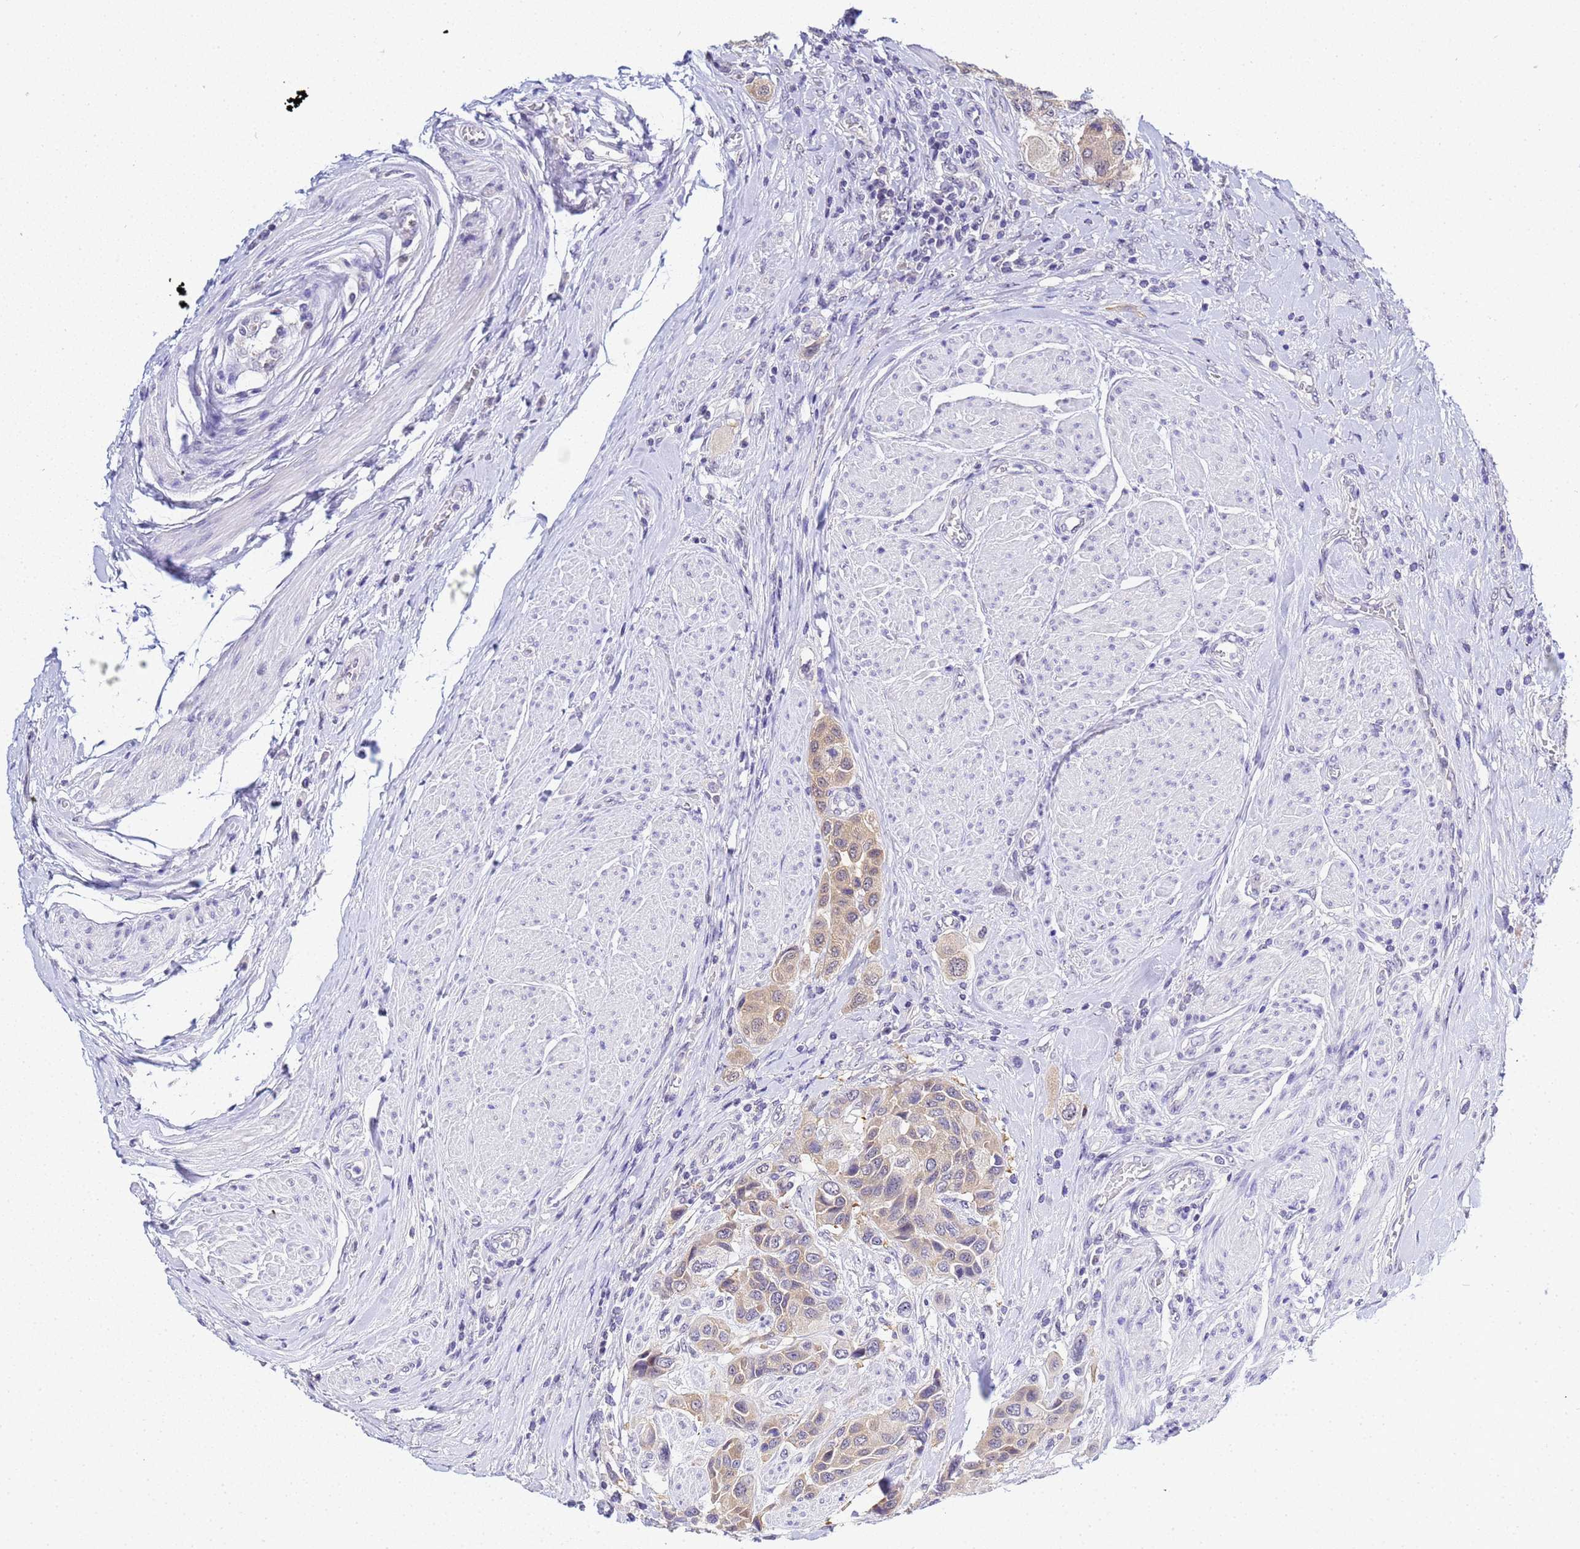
{"staining": {"intensity": "weak", "quantity": "25%-75%", "location": "cytoplasmic/membranous"}, "tissue": "urothelial cancer", "cell_type": "Tumor cells", "image_type": "cancer", "snomed": [{"axis": "morphology", "description": "Urothelial carcinoma, High grade"}, {"axis": "topography", "description": "Urinary bladder"}], "caption": "Immunohistochemistry (IHC) photomicrograph of urothelial cancer stained for a protein (brown), which reveals low levels of weak cytoplasmic/membranous expression in approximately 25%-75% of tumor cells.", "gene": "ACTL6B", "patient": {"sex": "male", "age": 50}}